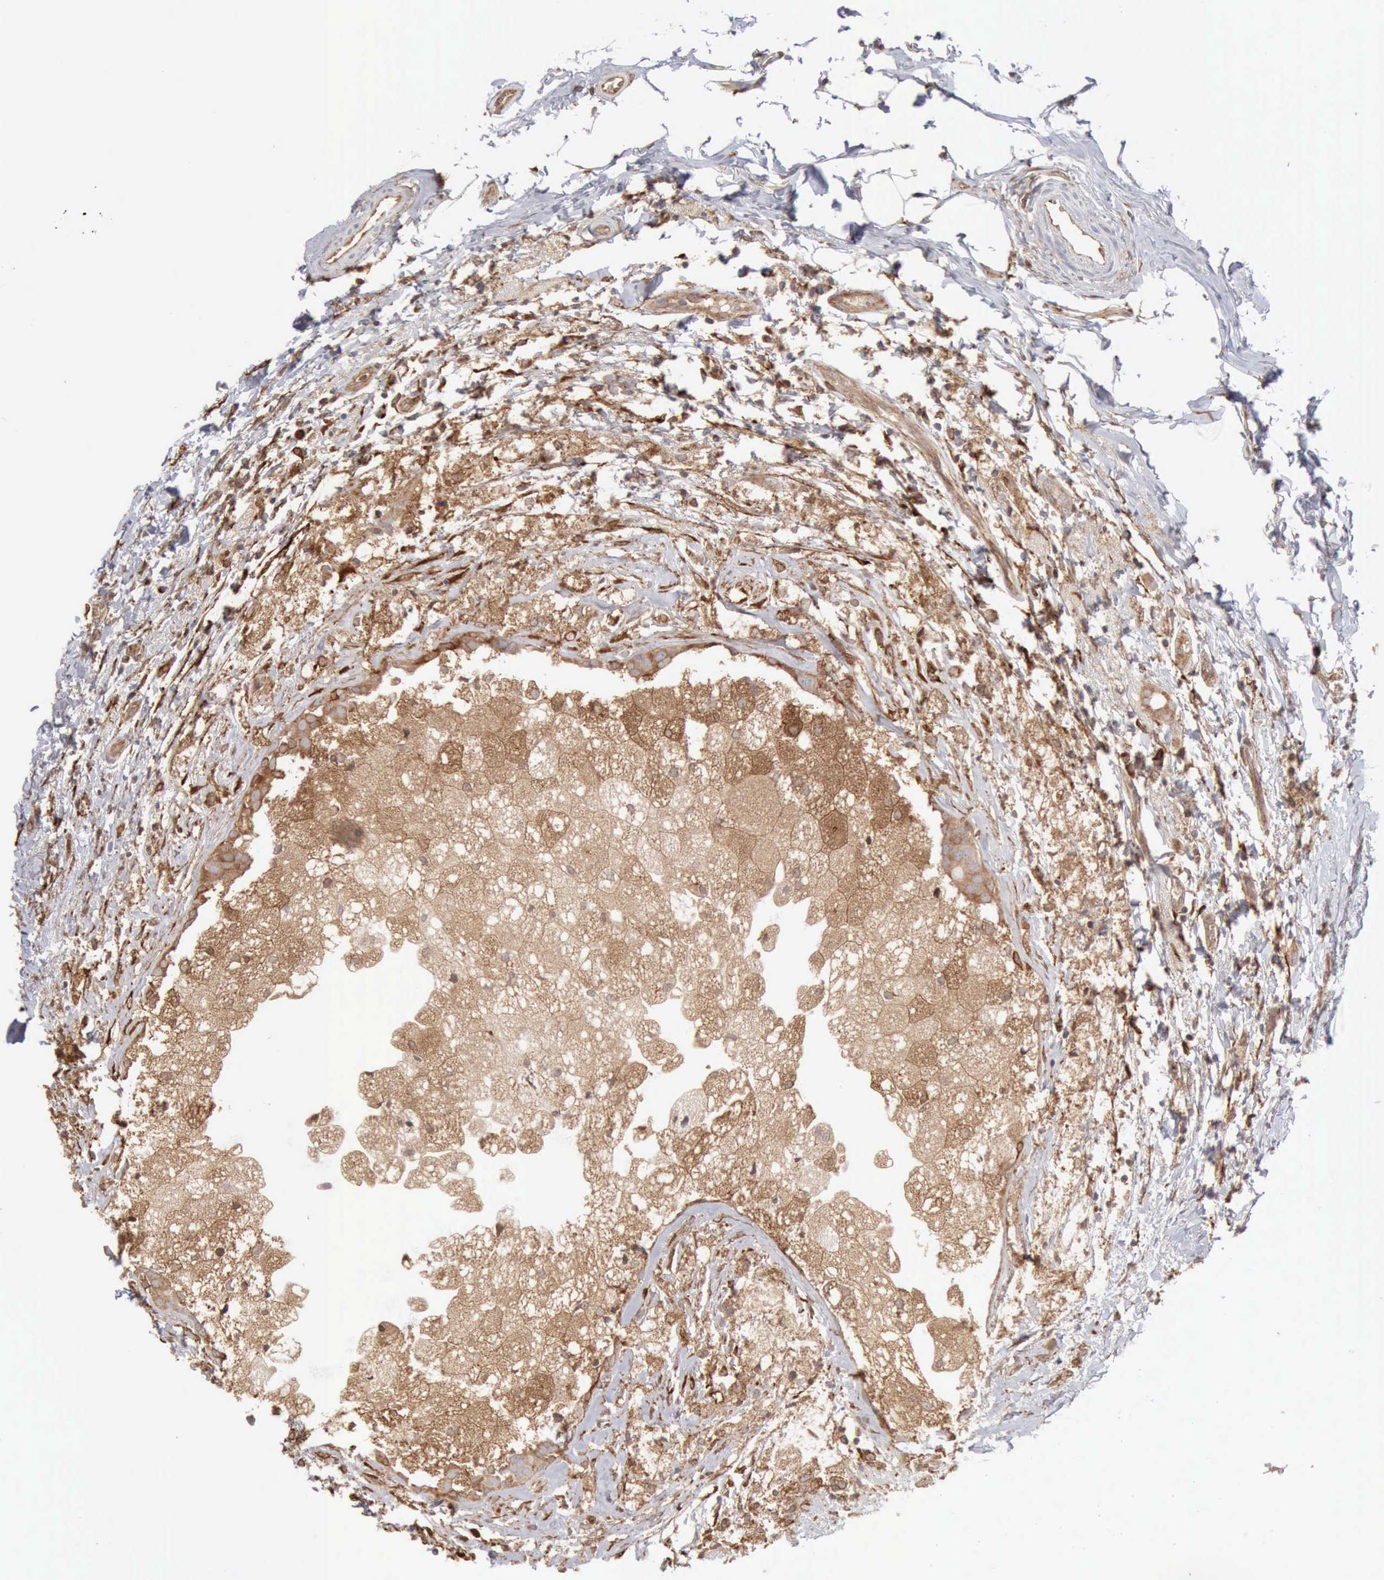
{"staining": {"intensity": "moderate", "quantity": ">75%", "location": "cytoplasmic/membranous"}, "tissue": "breast cancer", "cell_type": "Tumor cells", "image_type": "cancer", "snomed": [{"axis": "morphology", "description": "Duct carcinoma"}, {"axis": "topography", "description": "Breast"}], "caption": "Breast cancer (intraductal carcinoma) stained with DAB immunohistochemistry (IHC) displays medium levels of moderate cytoplasmic/membranous expression in approximately >75% of tumor cells. (DAB (3,3'-diaminobenzidine) = brown stain, brightfield microscopy at high magnification).", "gene": "APOL2", "patient": {"sex": "female", "age": 54}}